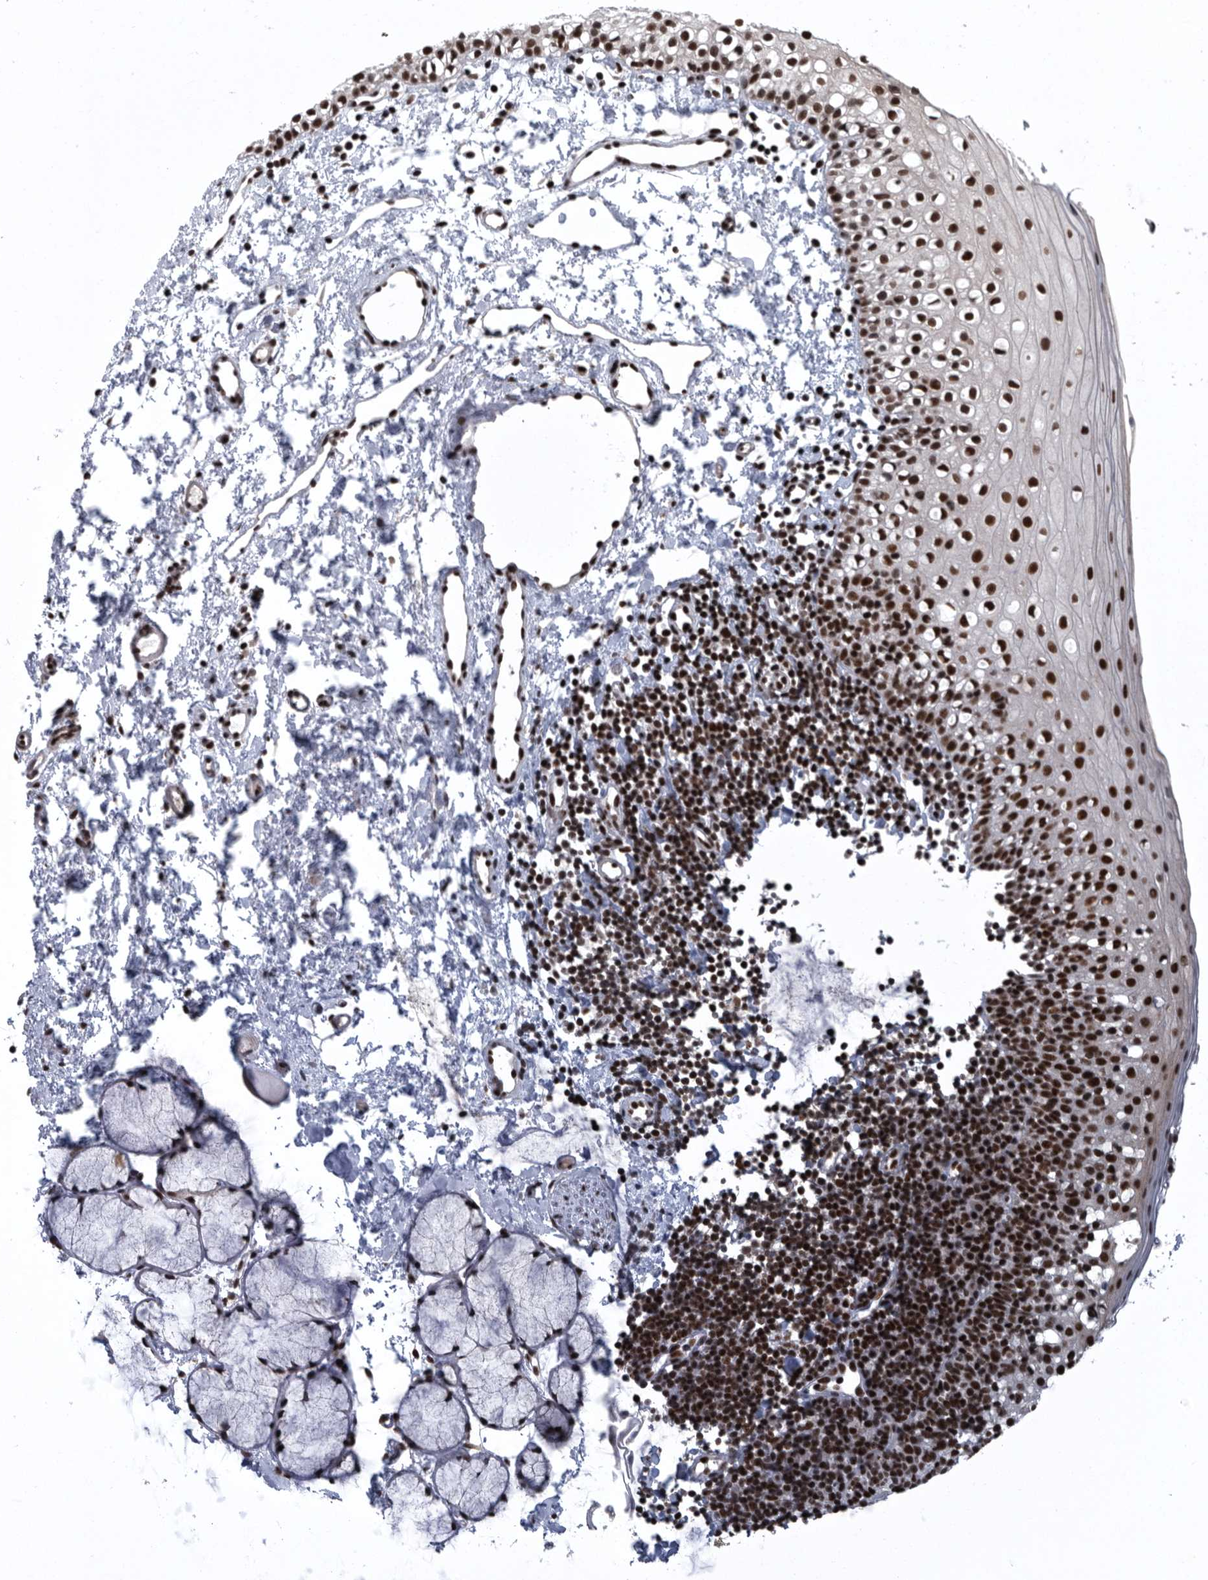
{"staining": {"intensity": "strong", "quantity": ">75%", "location": "nuclear"}, "tissue": "oral mucosa", "cell_type": "Squamous epithelial cells", "image_type": "normal", "snomed": [{"axis": "morphology", "description": "Normal tissue, NOS"}, {"axis": "topography", "description": "Oral tissue"}], "caption": "A brown stain shows strong nuclear expression of a protein in squamous epithelial cells of benign human oral mucosa. The protein is shown in brown color, while the nuclei are stained blue.", "gene": "SENP7", "patient": {"sex": "male", "age": 28}}